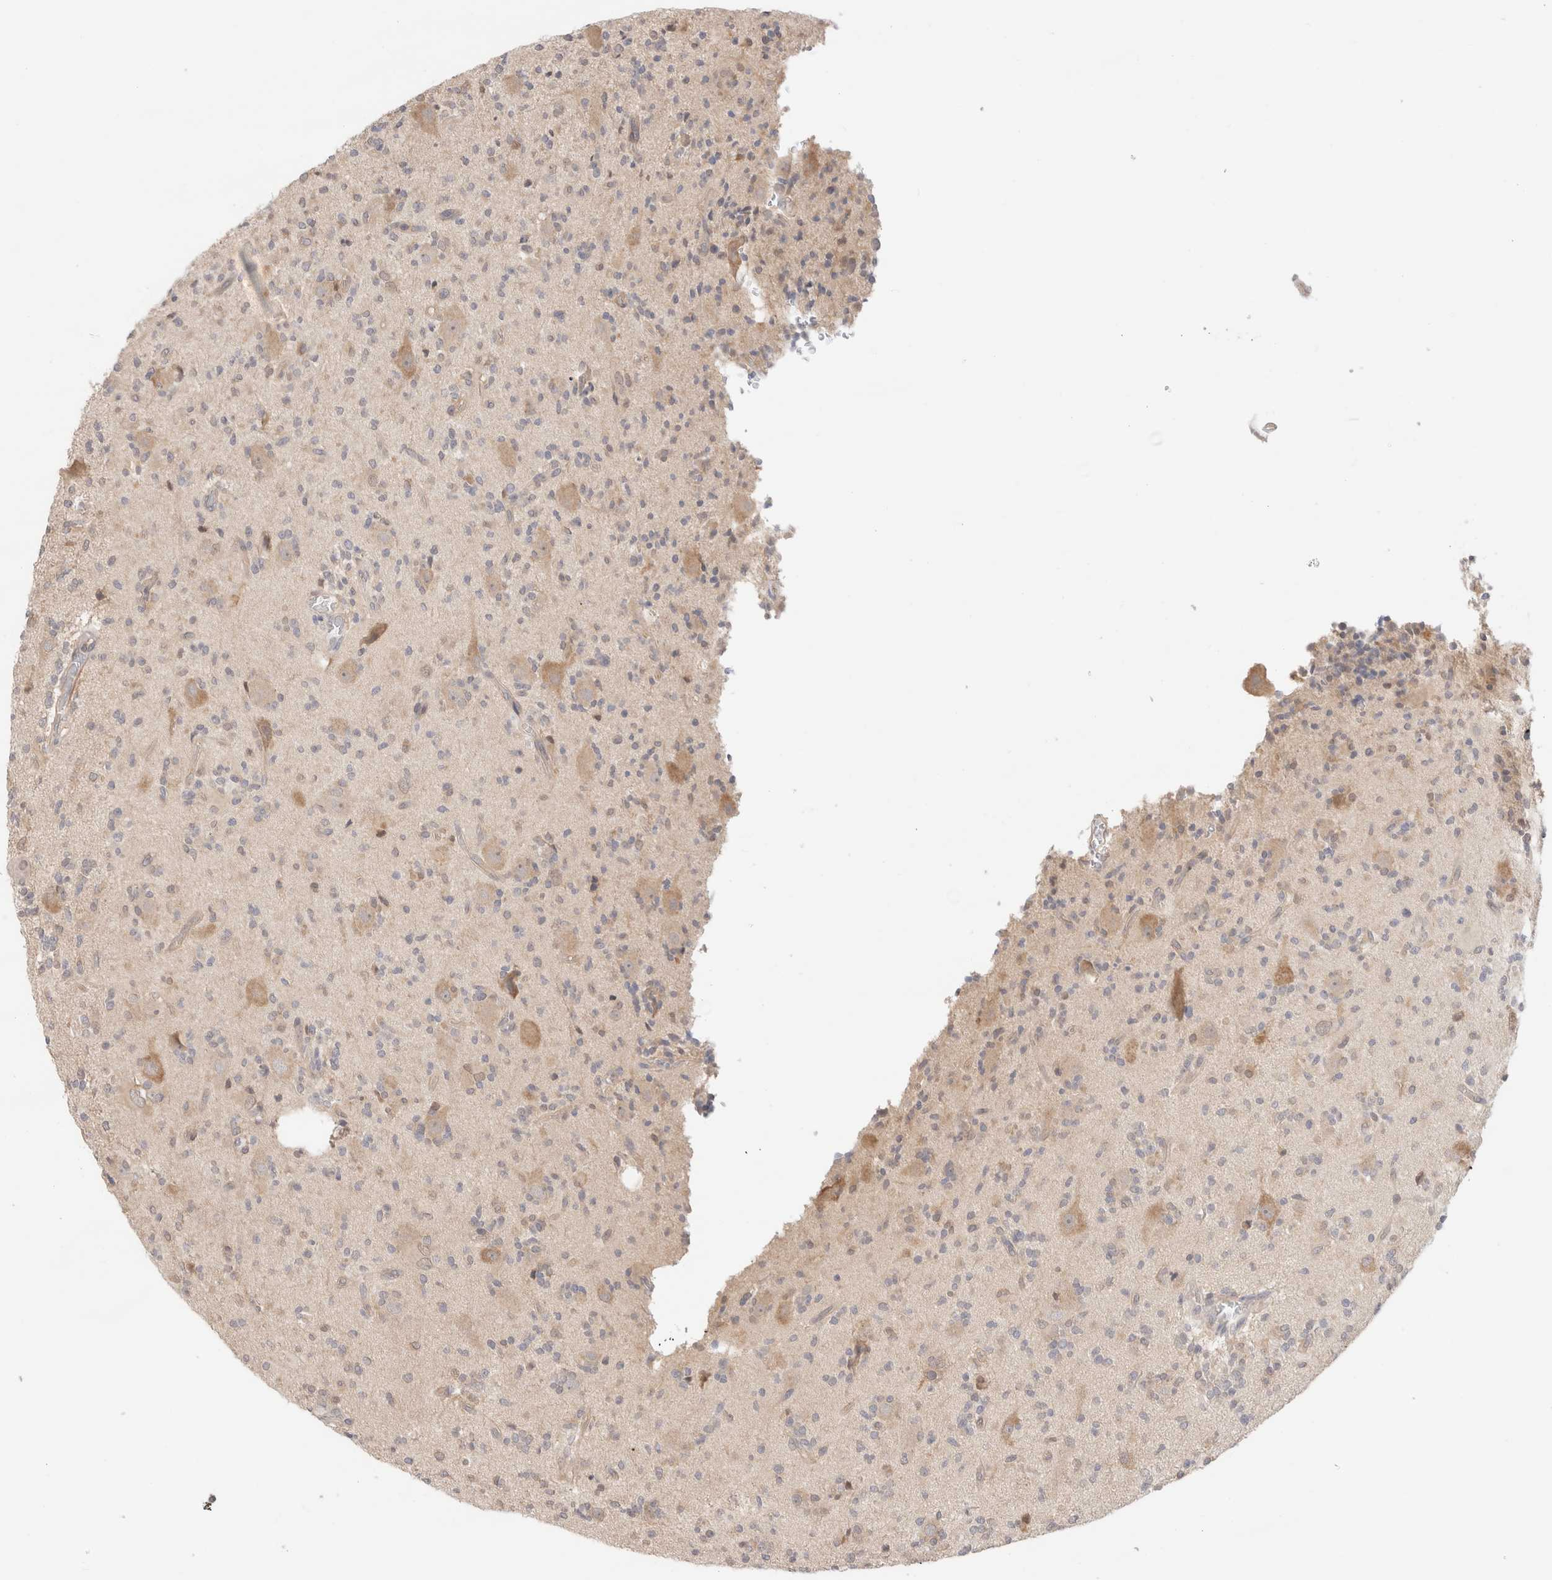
{"staining": {"intensity": "weak", "quantity": "<25%", "location": "cytoplasmic/membranous"}, "tissue": "glioma", "cell_type": "Tumor cells", "image_type": "cancer", "snomed": [{"axis": "morphology", "description": "Glioma, malignant, High grade"}, {"axis": "topography", "description": "Brain"}], "caption": "Tumor cells show no significant protein expression in malignant glioma (high-grade). (DAB IHC visualized using brightfield microscopy, high magnification).", "gene": "C17orf97", "patient": {"sex": "male", "age": 34}}